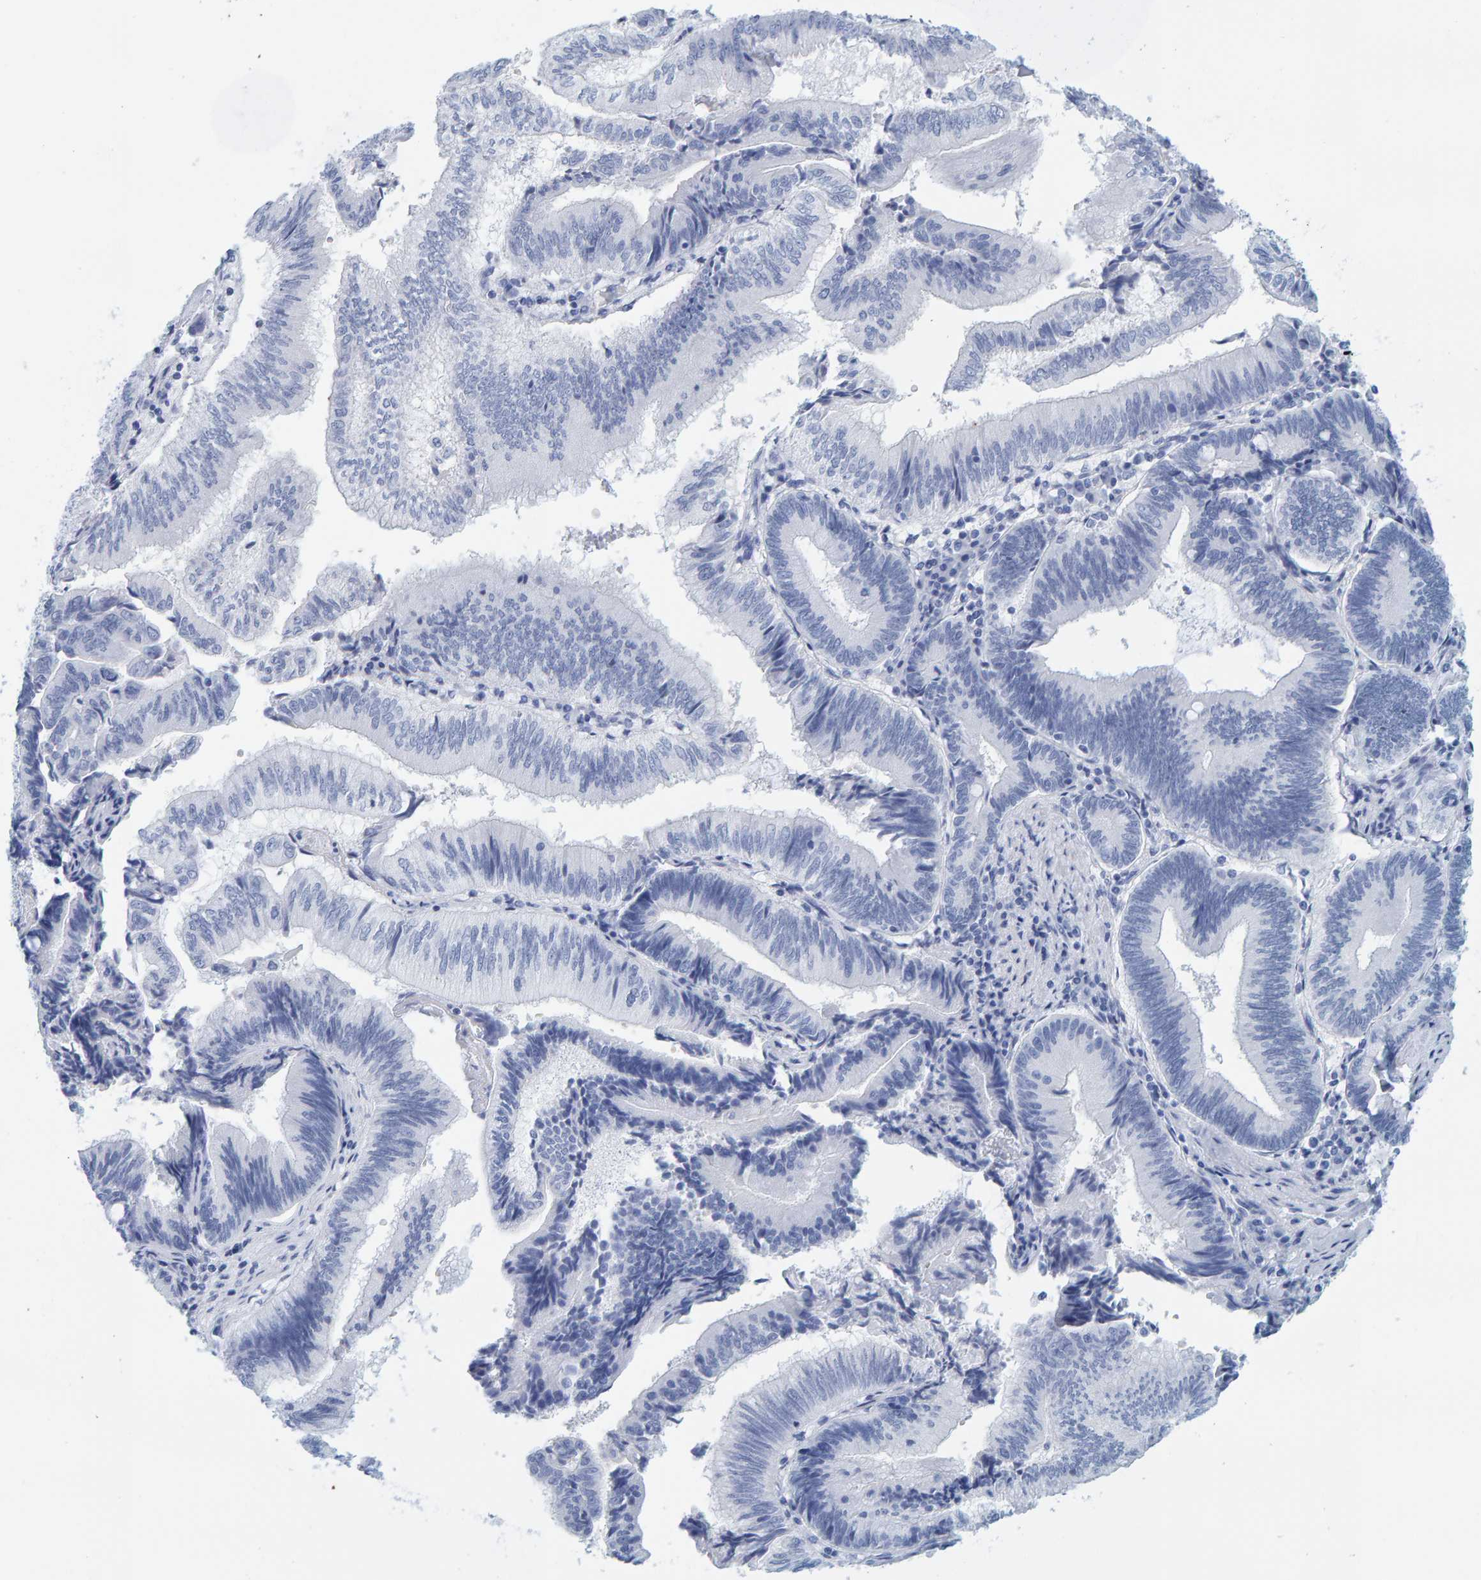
{"staining": {"intensity": "negative", "quantity": "none", "location": "none"}, "tissue": "pancreatic cancer", "cell_type": "Tumor cells", "image_type": "cancer", "snomed": [{"axis": "morphology", "description": "Adenocarcinoma, NOS"}, {"axis": "topography", "description": "Pancreas"}], "caption": "This histopathology image is of adenocarcinoma (pancreatic) stained with immunohistochemistry (IHC) to label a protein in brown with the nuclei are counter-stained blue. There is no positivity in tumor cells.", "gene": "SFTPC", "patient": {"sex": "male", "age": 82}}